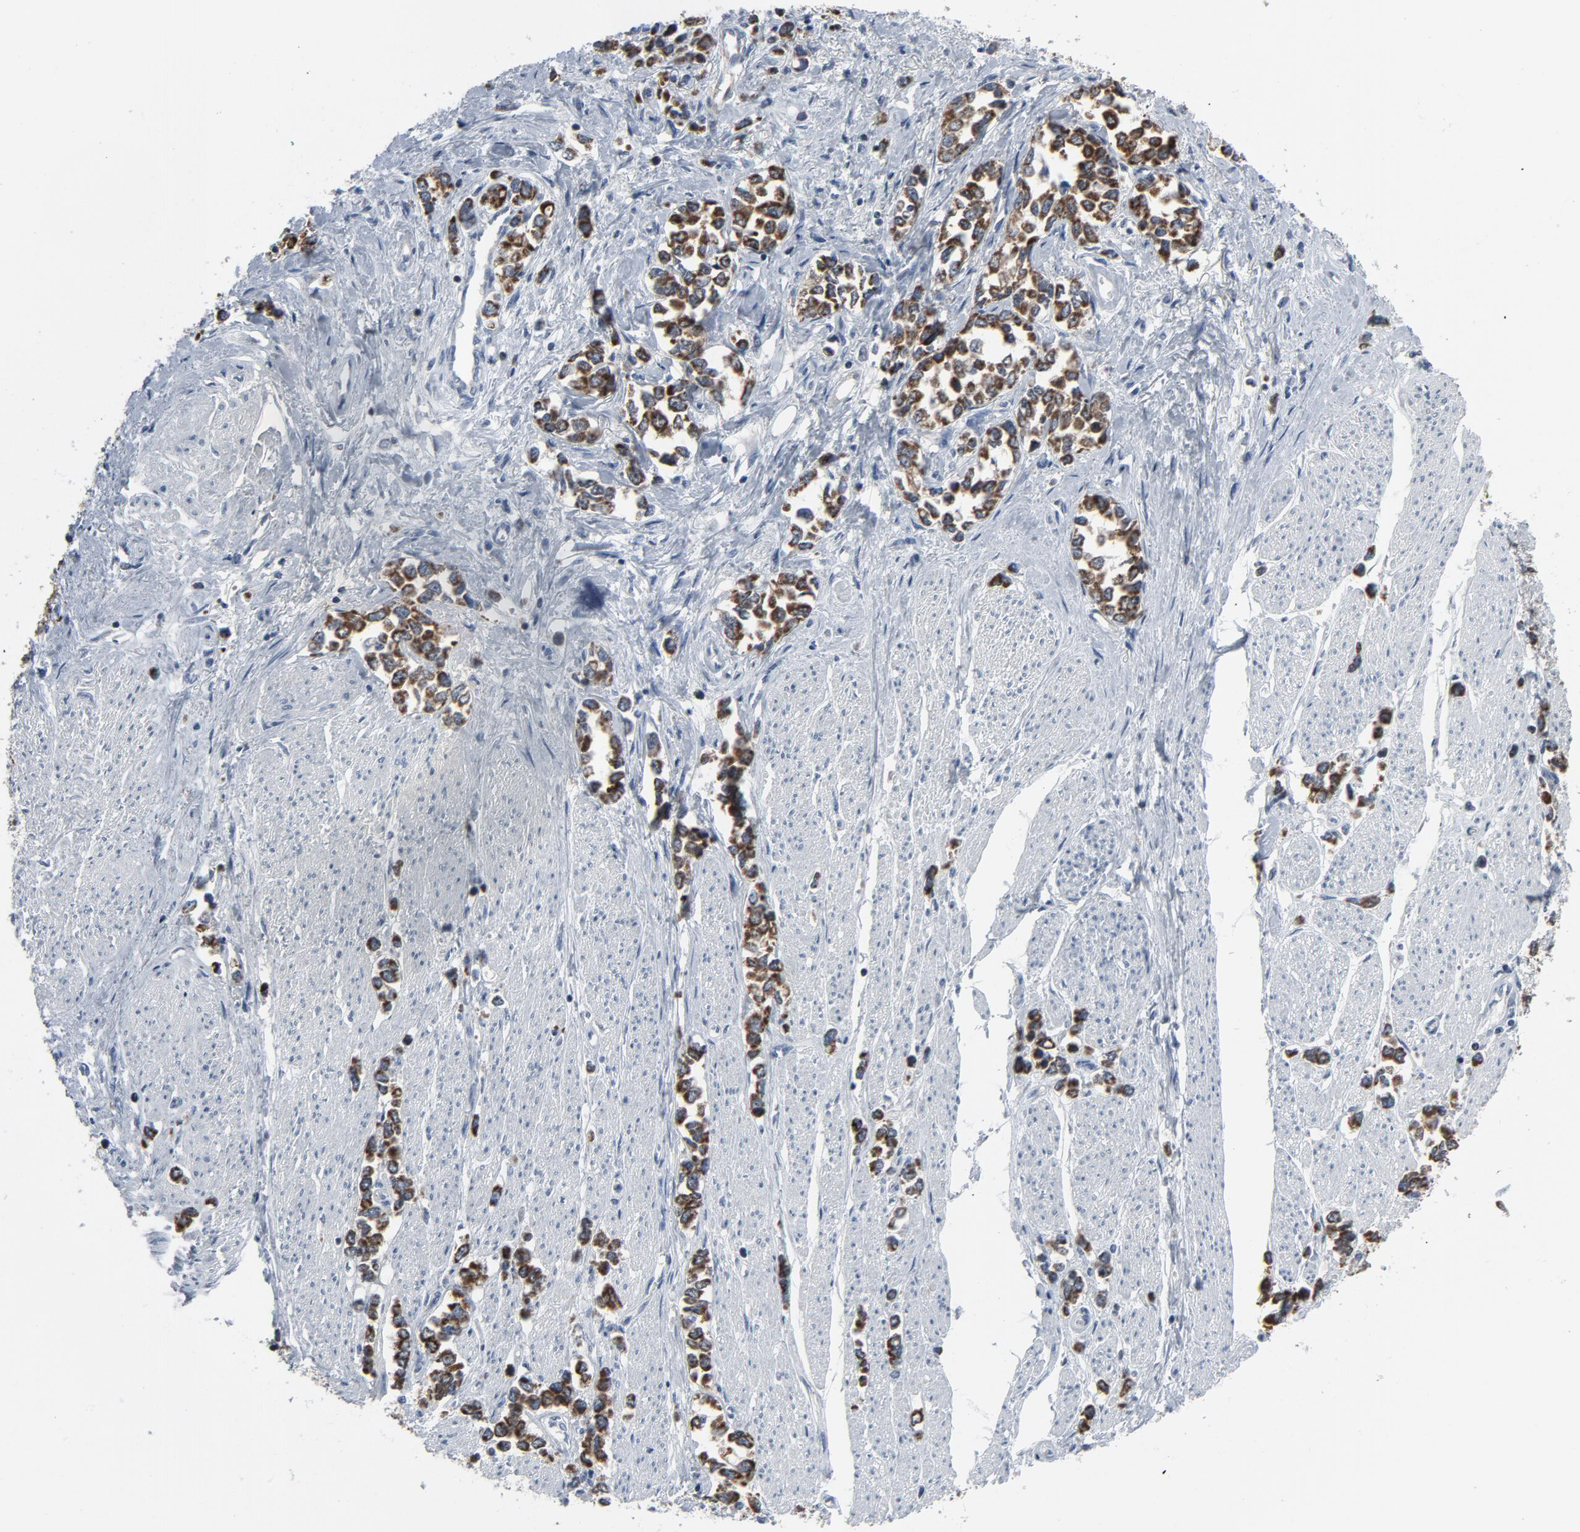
{"staining": {"intensity": "strong", "quantity": ">75%", "location": "cytoplasmic/membranous"}, "tissue": "stomach cancer", "cell_type": "Tumor cells", "image_type": "cancer", "snomed": [{"axis": "morphology", "description": "Adenocarcinoma, NOS"}, {"axis": "topography", "description": "Stomach, upper"}], "caption": "Protein staining by IHC reveals strong cytoplasmic/membranous expression in approximately >75% of tumor cells in stomach cancer. (brown staining indicates protein expression, while blue staining denotes nuclei).", "gene": "GPX2", "patient": {"sex": "male", "age": 76}}